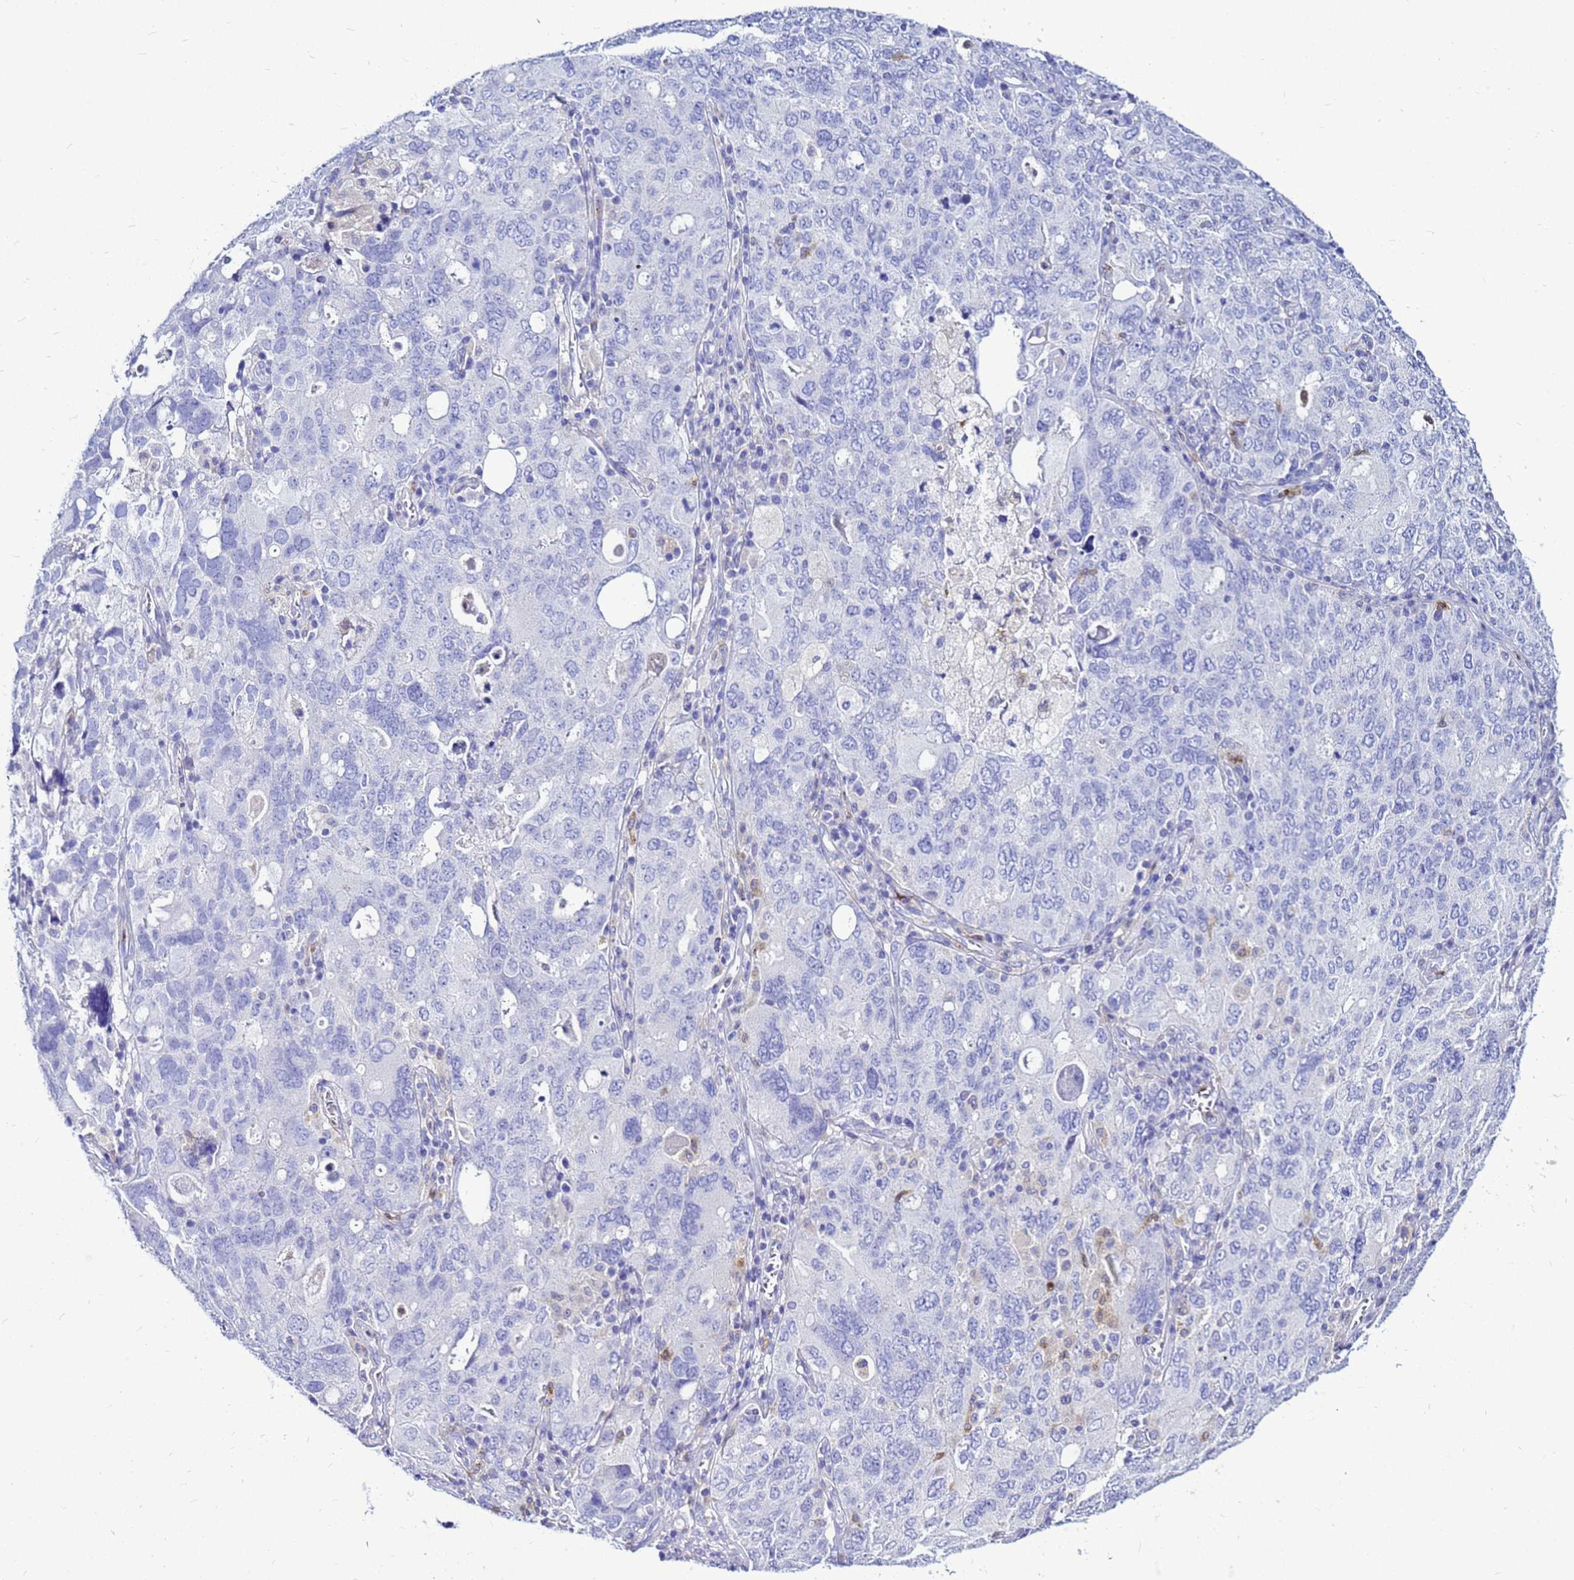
{"staining": {"intensity": "negative", "quantity": "none", "location": "none"}, "tissue": "ovarian cancer", "cell_type": "Tumor cells", "image_type": "cancer", "snomed": [{"axis": "morphology", "description": "Carcinoma, endometroid"}, {"axis": "topography", "description": "Ovary"}], "caption": "Tumor cells show no significant protein staining in endometroid carcinoma (ovarian).", "gene": "CSTA", "patient": {"sex": "female", "age": 62}}